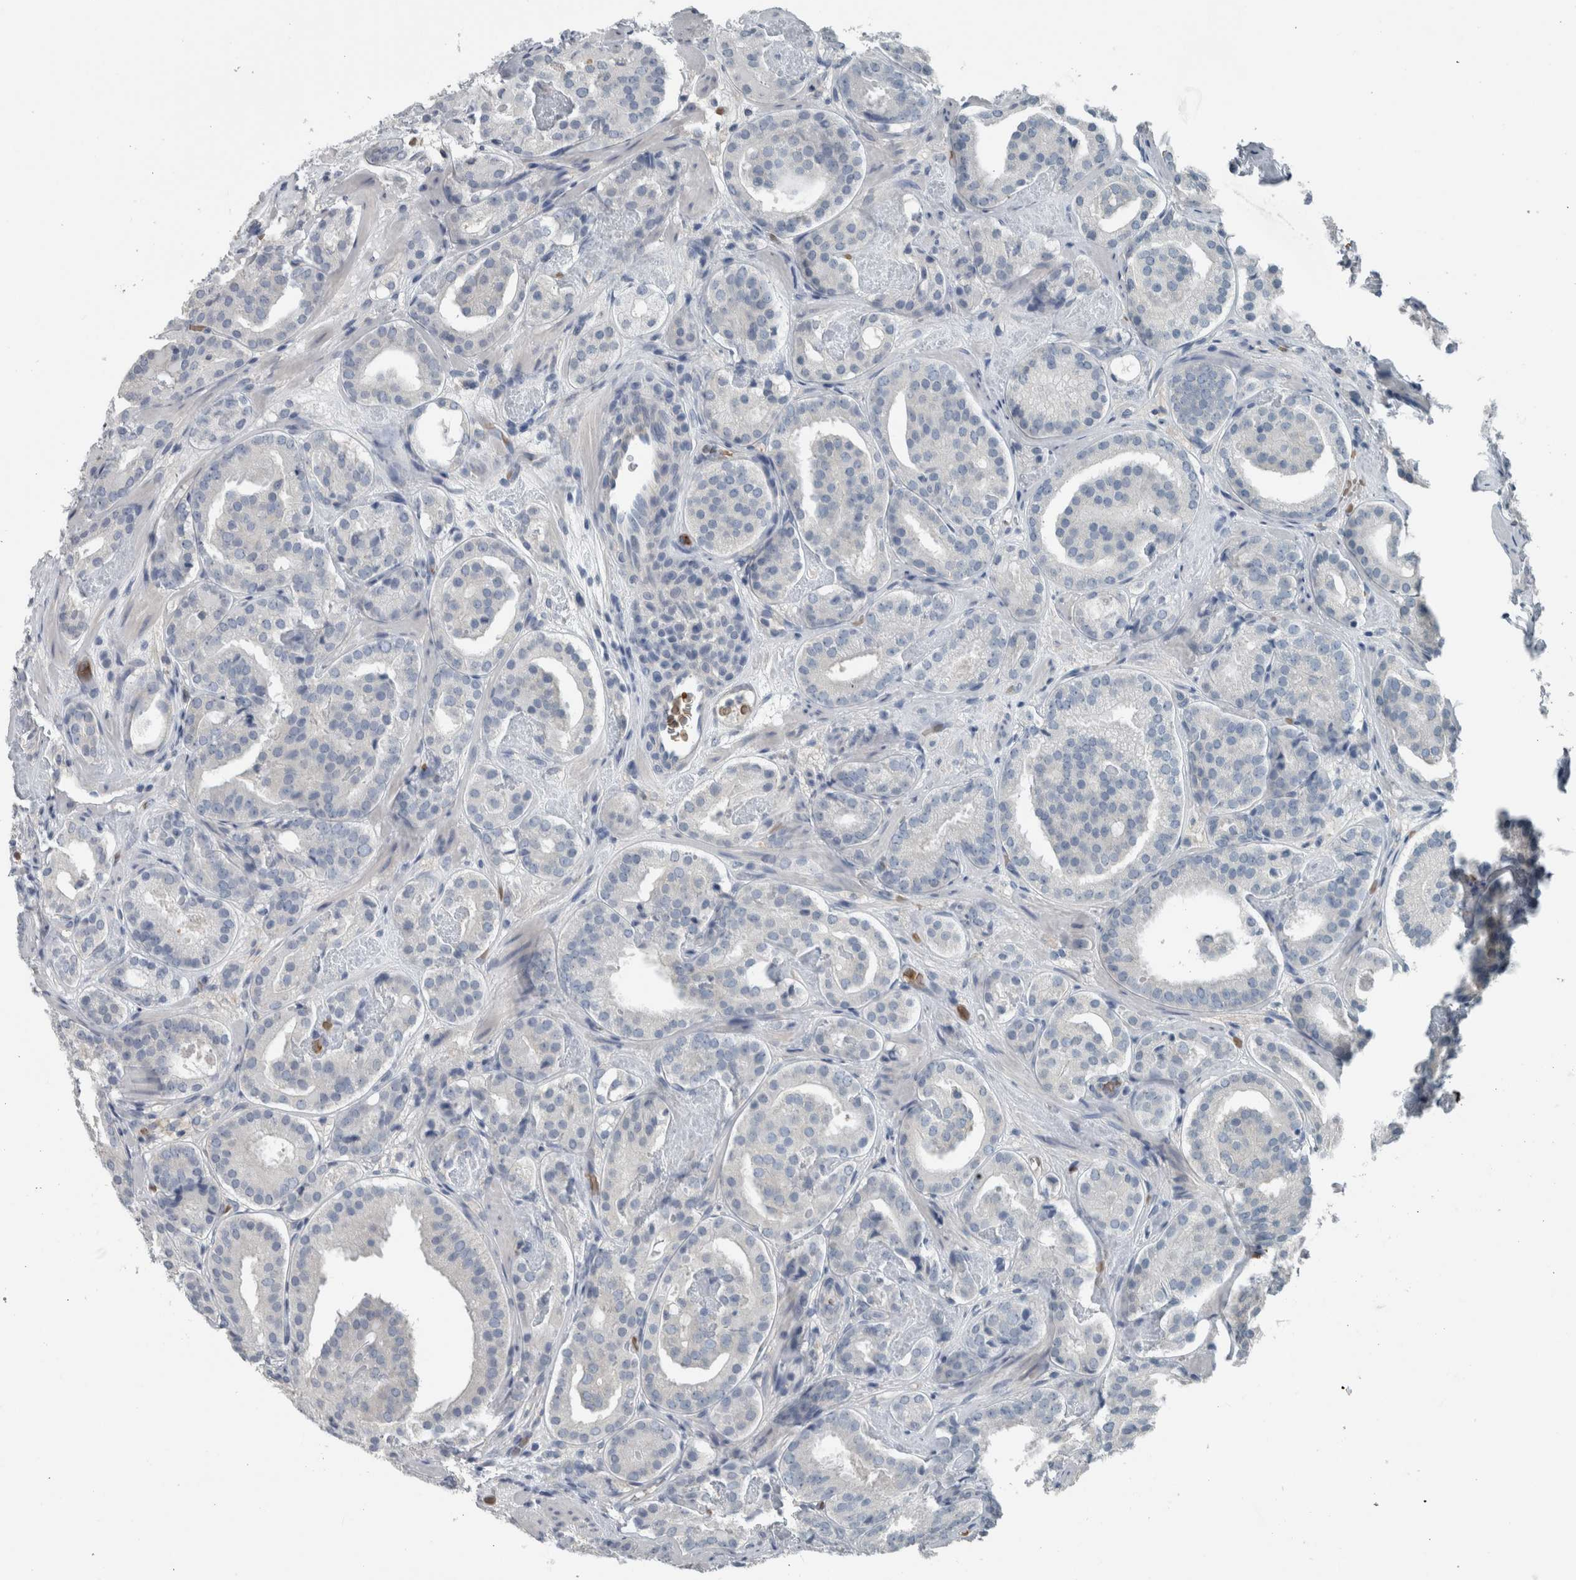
{"staining": {"intensity": "negative", "quantity": "none", "location": "none"}, "tissue": "prostate cancer", "cell_type": "Tumor cells", "image_type": "cancer", "snomed": [{"axis": "morphology", "description": "Adenocarcinoma, Low grade"}, {"axis": "topography", "description": "Prostate"}], "caption": "Immunohistochemistry (IHC) image of neoplastic tissue: human prostate adenocarcinoma (low-grade) stained with DAB (3,3'-diaminobenzidine) shows no significant protein positivity in tumor cells.", "gene": "SH3GL2", "patient": {"sex": "male", "age": 69}}